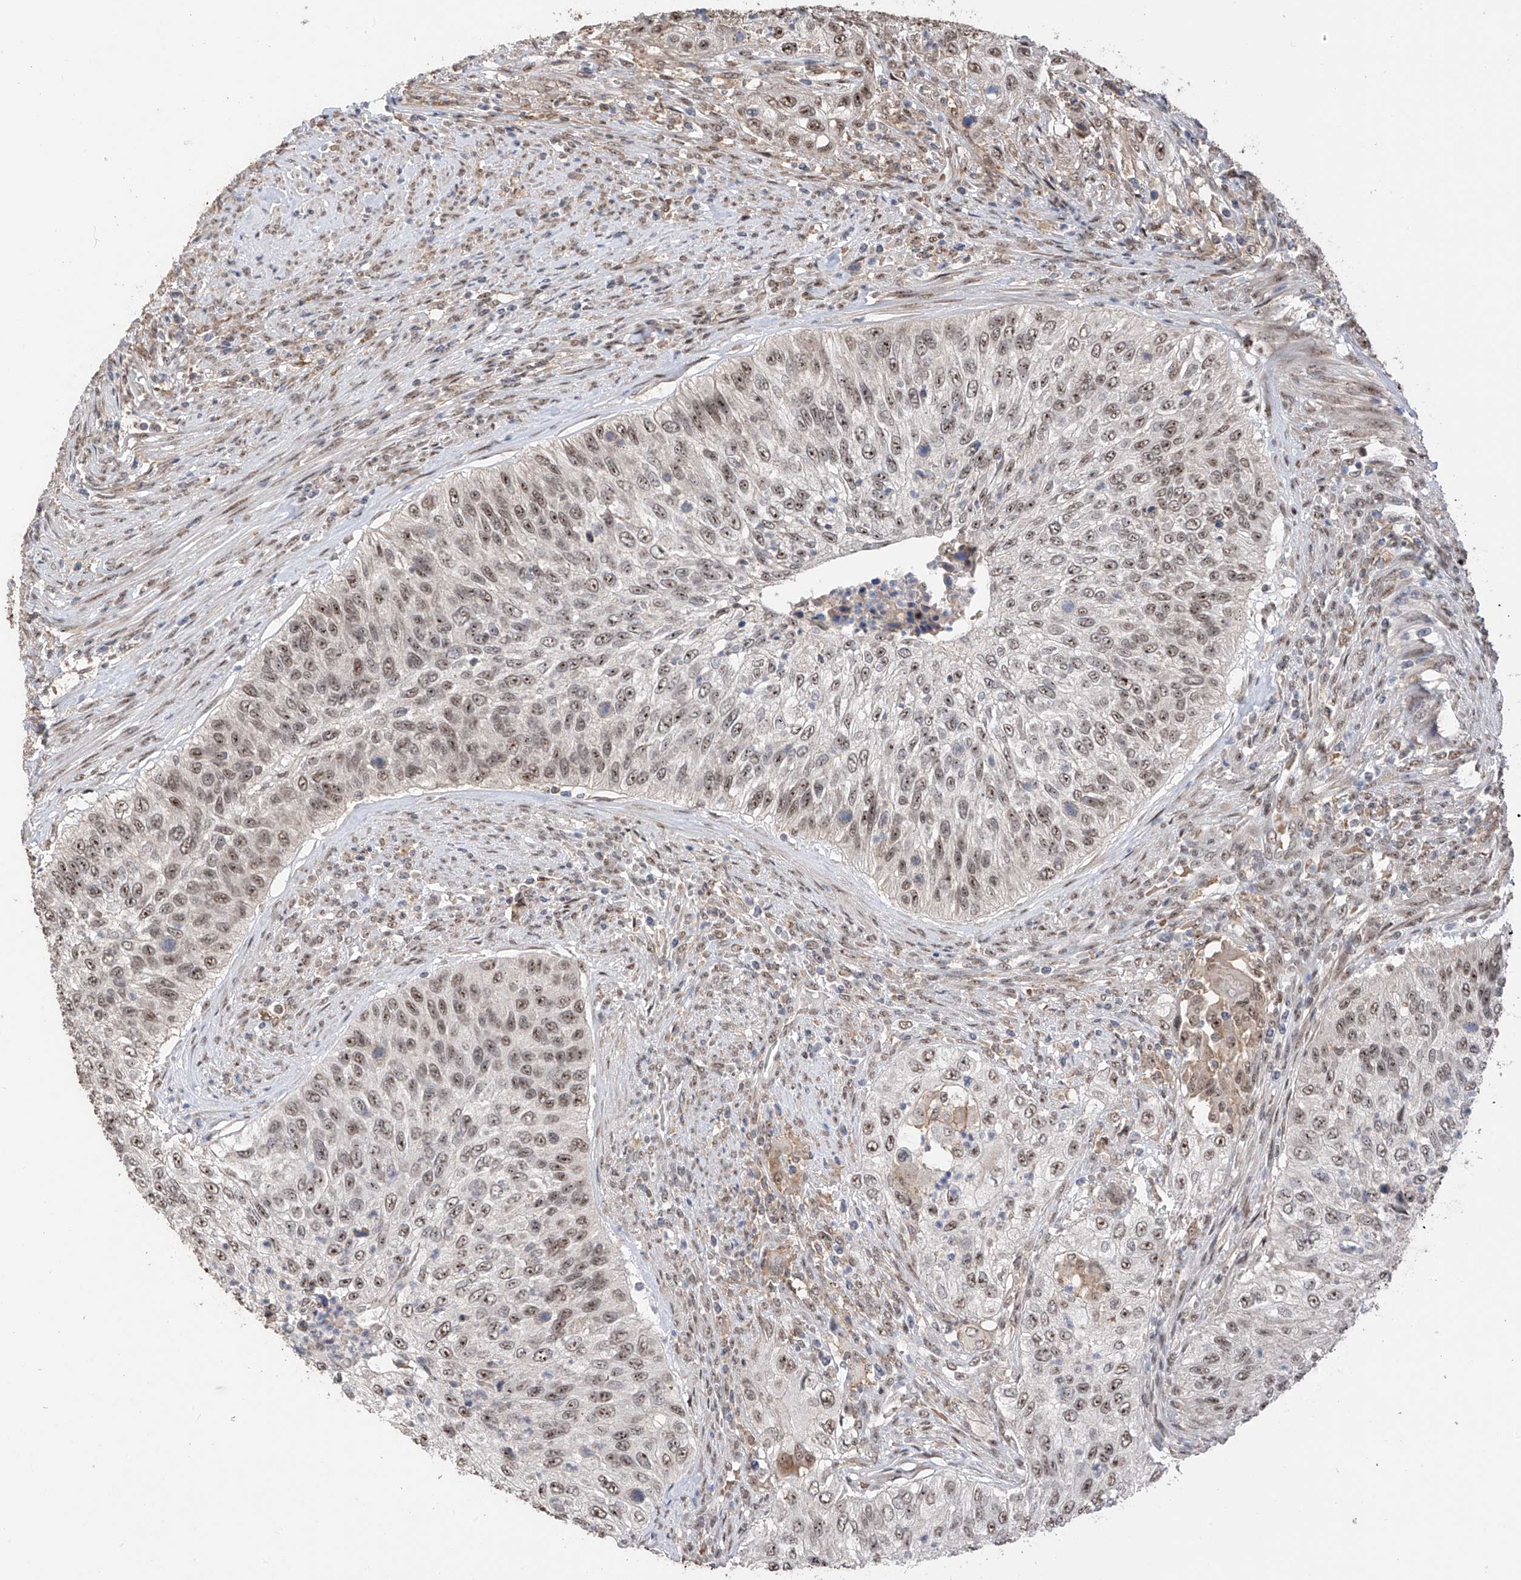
{"staining": {"intensity": "weak", "quantity": ">75%", "location": "nuclear"}, "tissue": "urothelial cancer", "cell_type": "Tumor cells", "image_type": "cancer", "snomed": [{"axis": "morphology", "description": "Urothelial carcinoma, High grade"}, {"axis": "topography", "description": "Urinary bladder"}], "caption": "DAB immunohistochemical staining of human urothelial carcinoma (high-grade) reveals weak nuclear protein positivity in approximately >75% of tumor cells.", "gene": "C1orf131", "patient": {"sex": "female", "age": 60}}